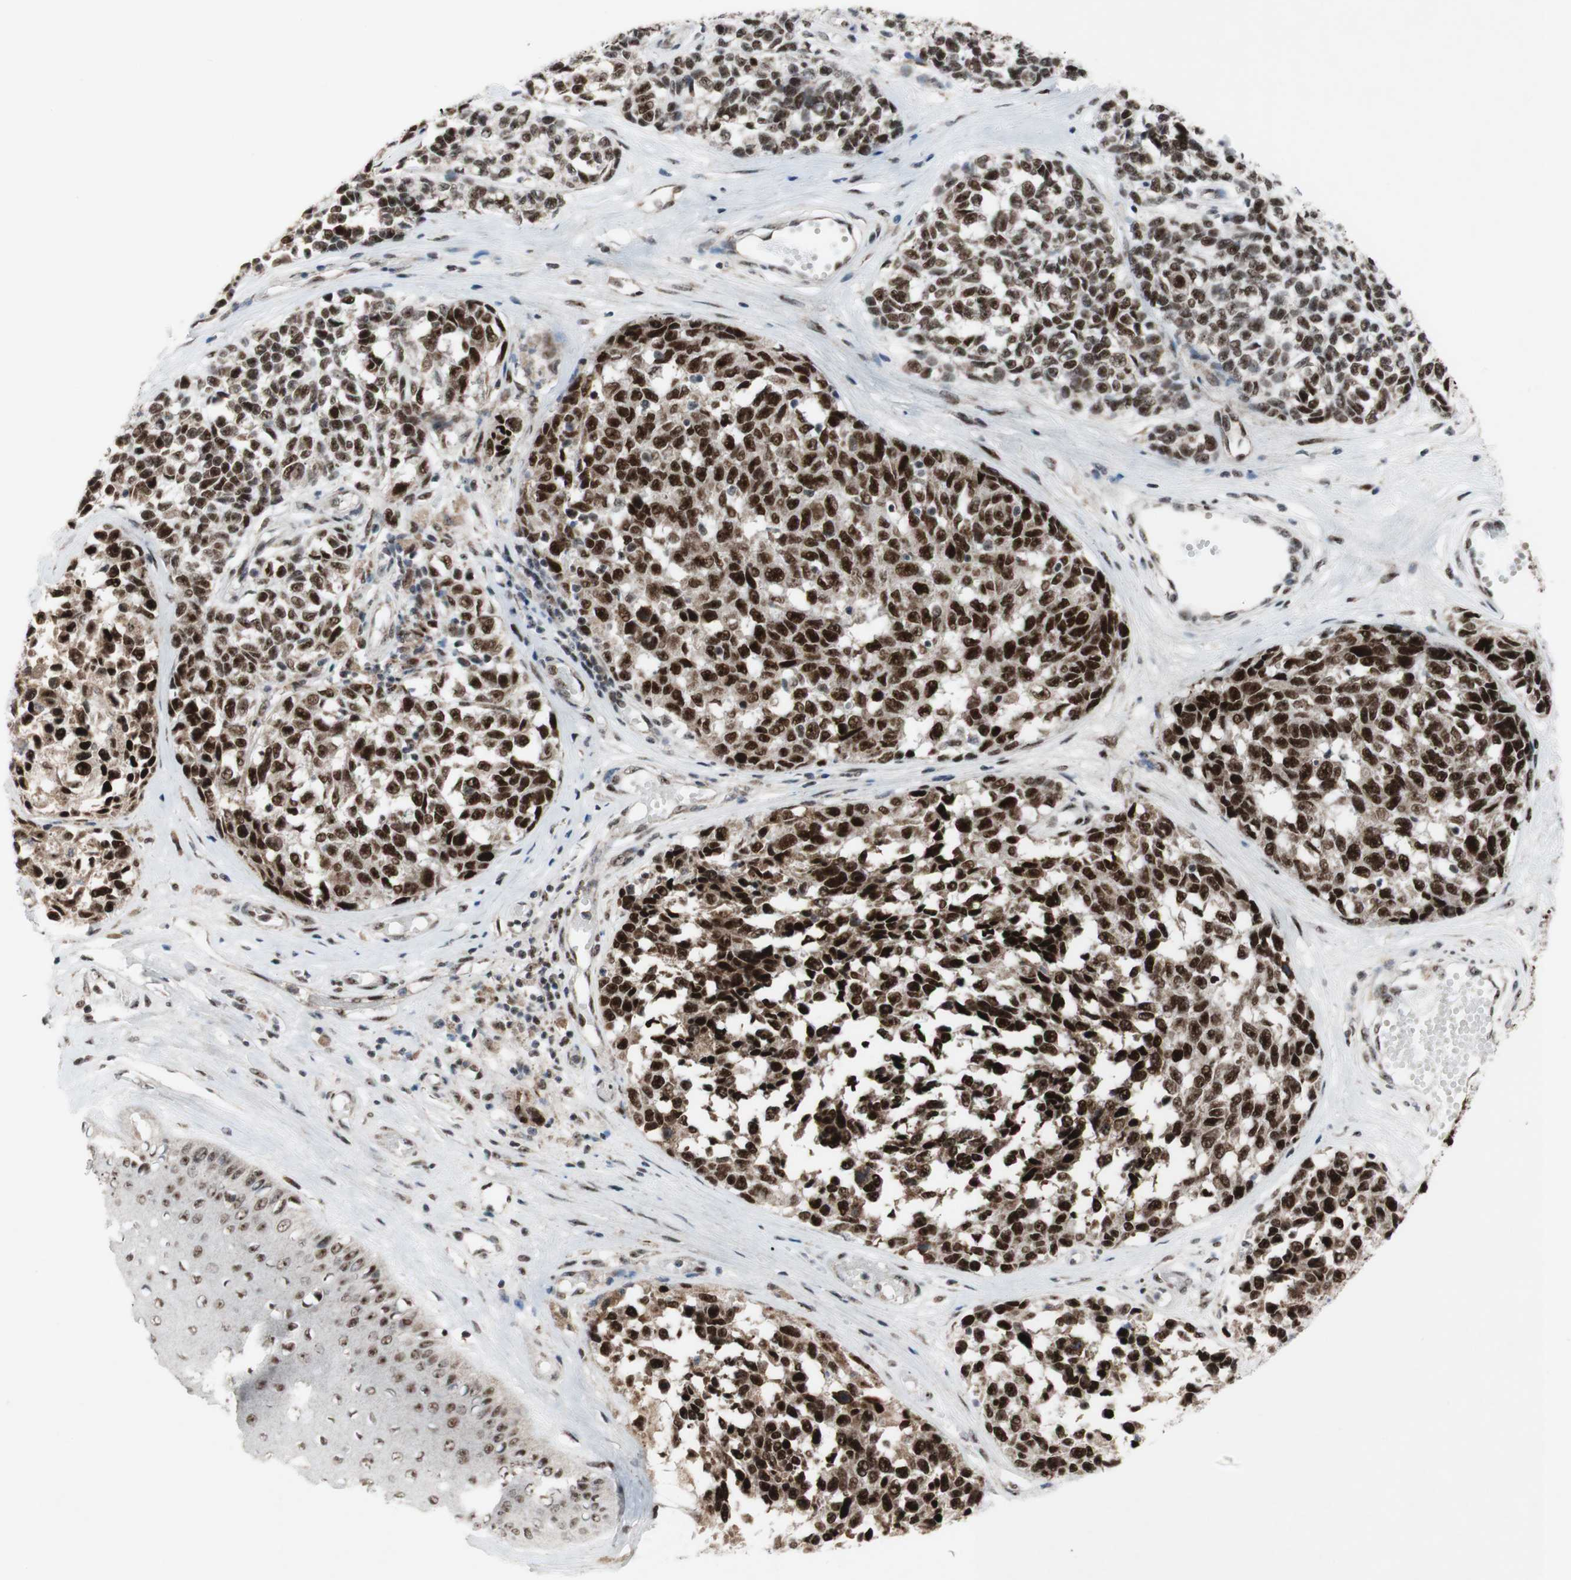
{"staining": {"intensity": "strong", "quantity": ">75%", "location": "nuclear"}, "tissue": "melanoma", "cell_type": "Tumor cells", "image_type": "cancer", "snomed": [{"axis": "morphology", "description": "Malignant melanoma, NOS"}, {"axis": "topography", "description": "Skin"}], "caption": "Melanoma tissue shows strong nuclear staining in approximately >75% of tumor cells, visualized by immunohistochemistry. The staining was performed using DAB (3,3'-diaminobenzidine) to visualize the protein expression in brown, while the nuclei were stained in blue with hematoxylin (Magnification: 20x).", "gene": "POLR1A", "patient": {"sex": "female", "age": 64}}